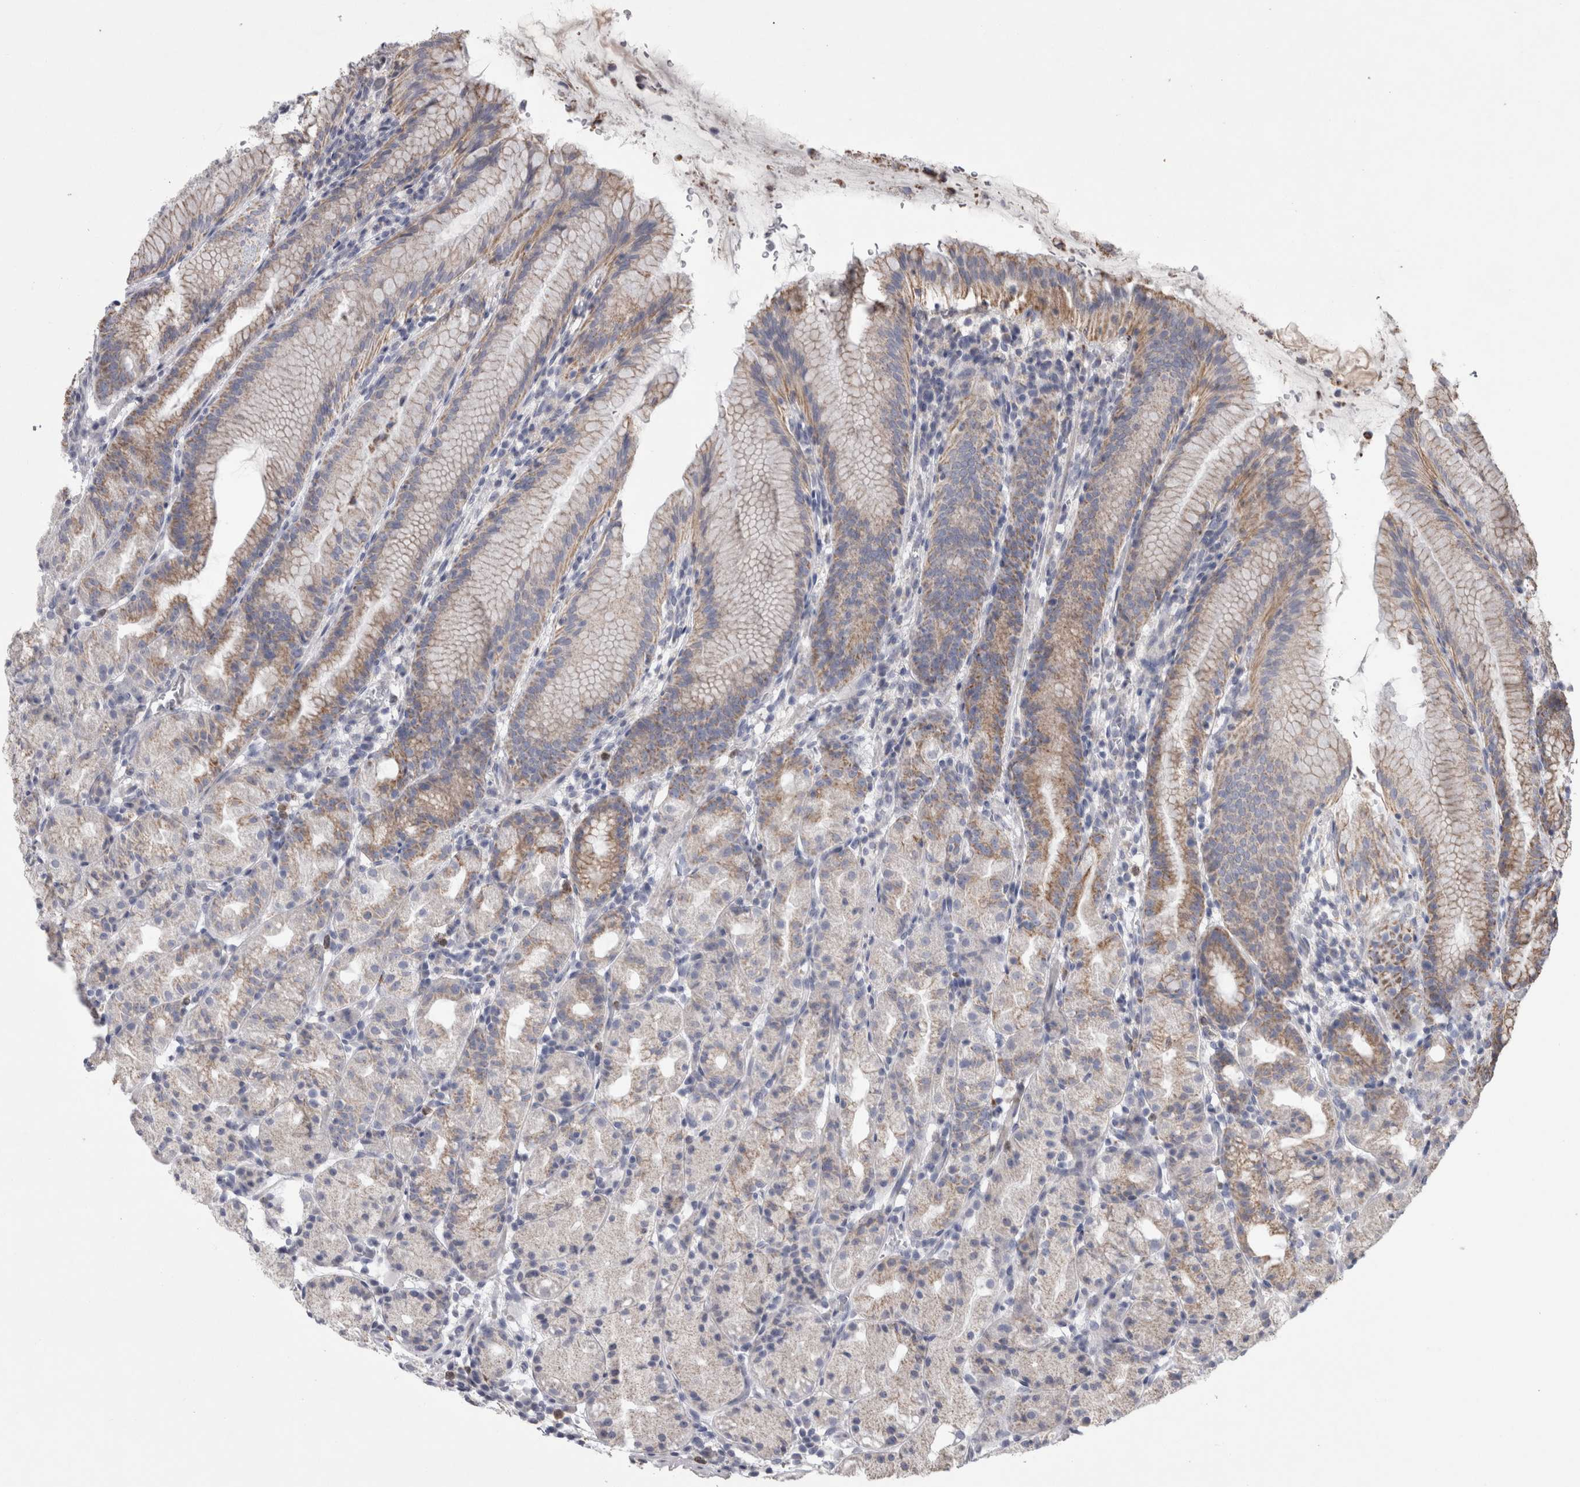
{"staining": {"intensity": "moderate", "quantity": "25%-75%", "location": "cytoplasmic/membranous"}, "tissue": "stomach", "cell_type": "Glandular cells", "image_type": "normal", "snomed": [{"axis": "morphology", "description": "Normal tissue, NOS"}, {"axis": "topography", "description": "Stomach, upper"}], "caption": "A histopathology image of human stomach stained for a protein exhibits moderate cytoplasmic/membranous brown staining in glandular cells. The protein is shown in brown color, while the nuclei are stained blue.", "gene": "AGMAT", "patient": {"sex": "male", "age": 48}}